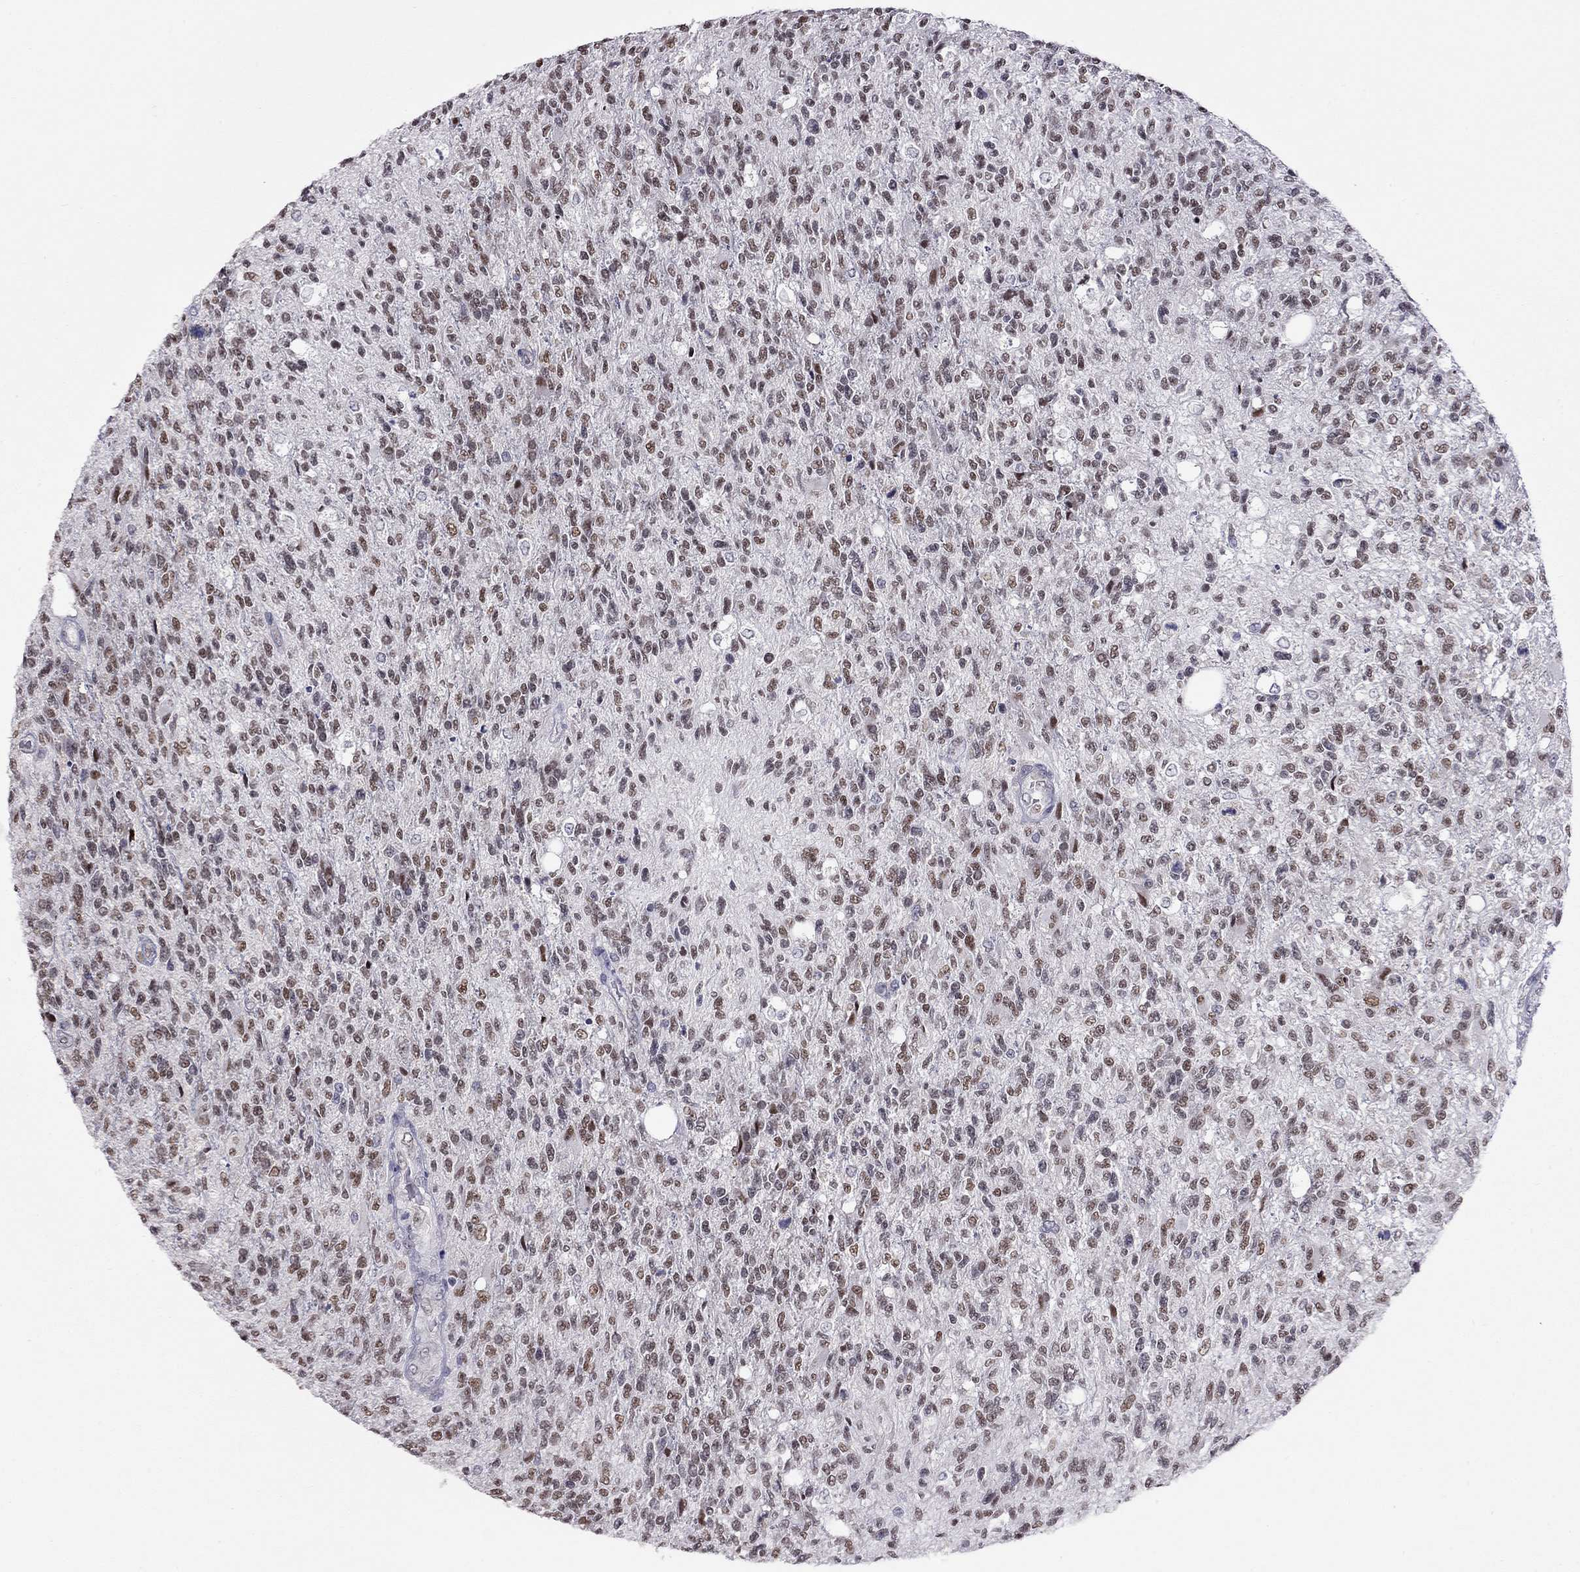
{"staining": {"intensity": "moderate", "quantity": ">75%", "location": "nuclear"}, "tissue": "glioma", "cell_type": "Tumor cells", "image_type": "cancer", "snomed": [{"axis": "morphology", "description": "Glioma, malignant, High grade"}, {"axis": "topography", "description": "Brain"}], "caption": "Immunohistochemistry of malignant glioma (high-grade) shows medium levels of moderate nuclear expression in approximately >75% of tumor cells.", "gene": "HES5", "patient": {"sex": "male", "age": 56}}